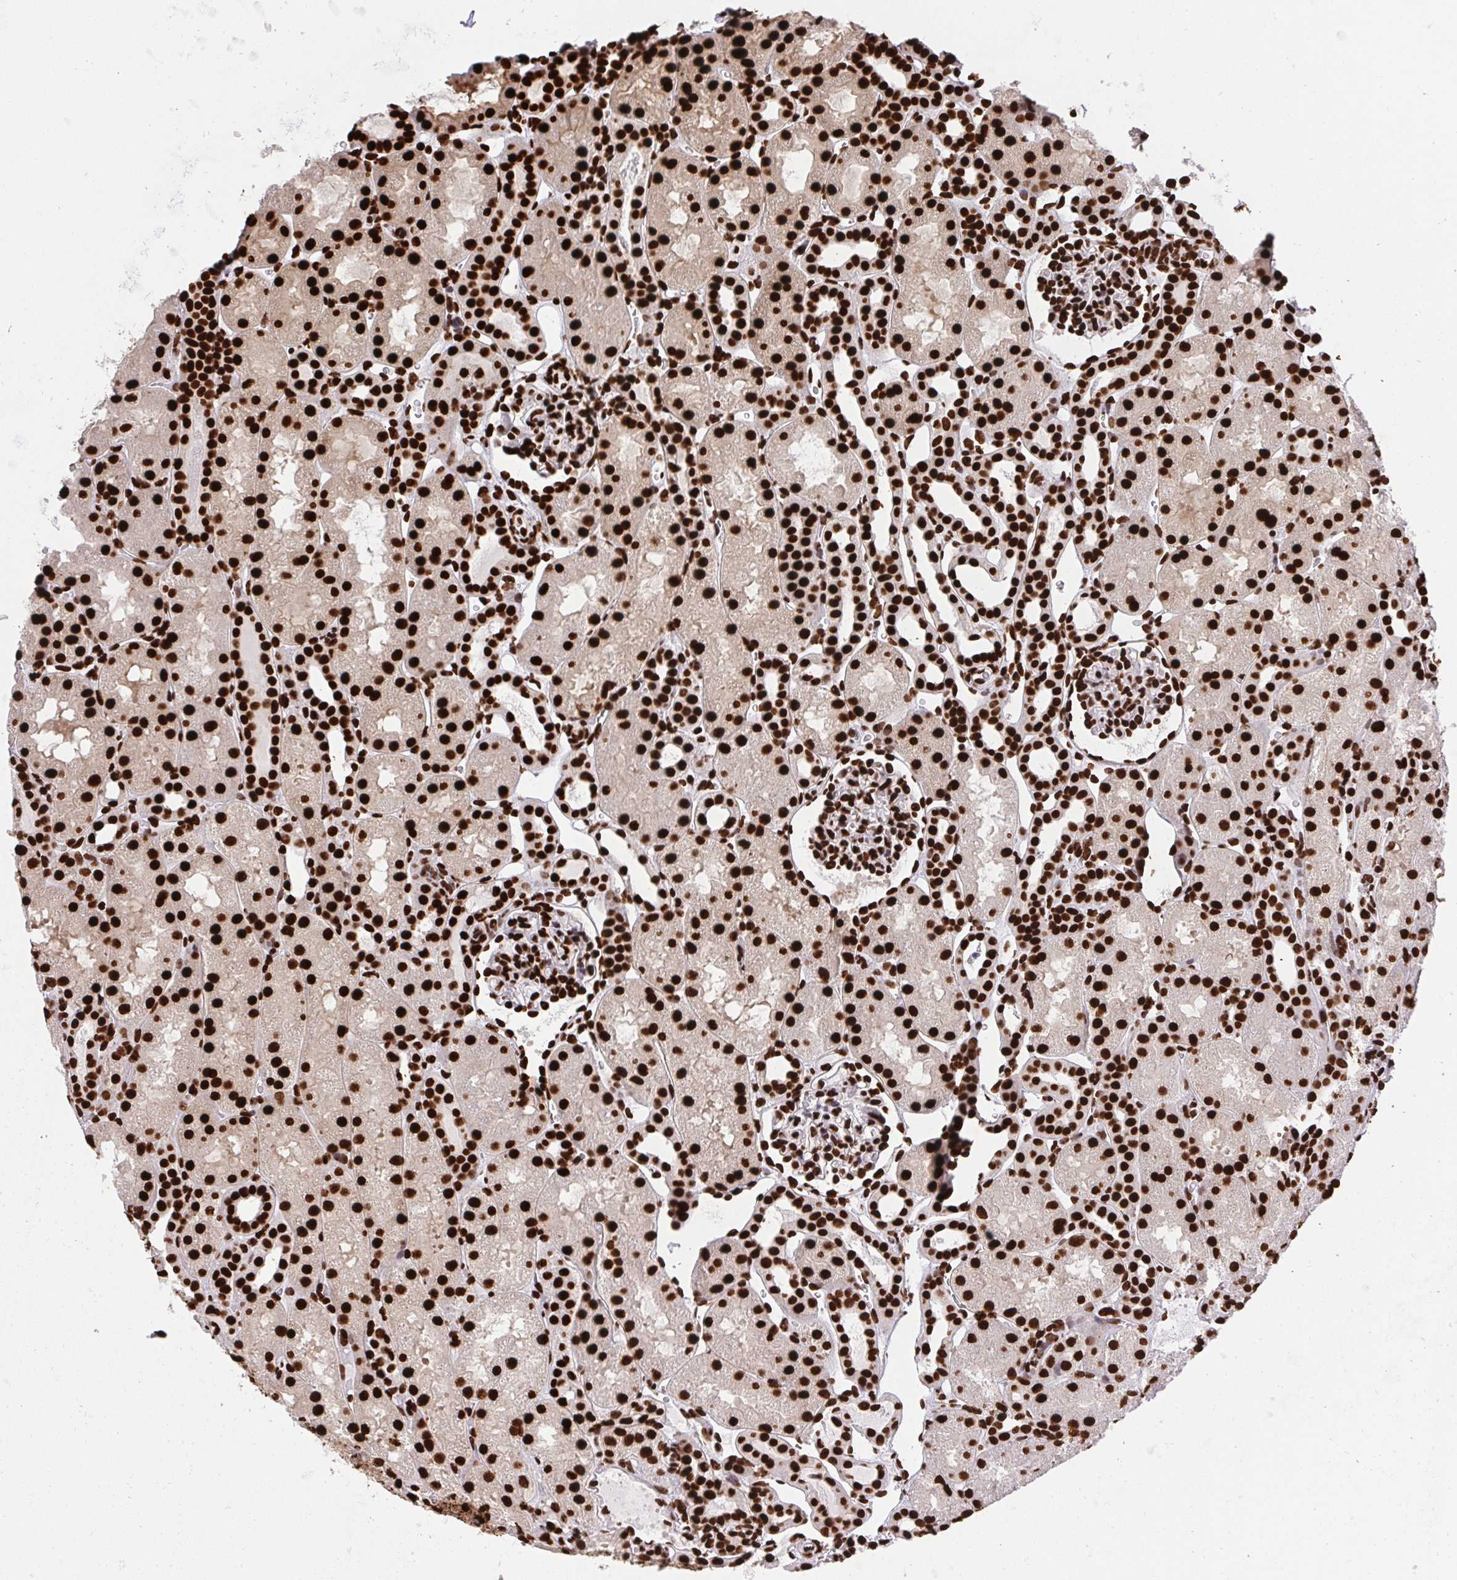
{"staining": {"intensity": "strong", "quantity": ">75%", "location": "nuclear"}, "tissue": "kidney", "cell_type": "Cells in glomeruli", "image_type": "normal", "snomed": [{"axis": "morphology", "description": "Normal tissue, NOS"}, {"axis": "topography", "description": "Kidney"}], "caption": "Immunohistochemical staining of unremarkable human kidney displays >75% levels of strong nuclear protein expression in about >75% of cells in glomeruli. (DAB (3,3'-diaminobenzidine) = brown stain, brightfield microscopy at high magnification).", "gene": "HNRNPL", "patient": {"sex": "male", "age": 2}}